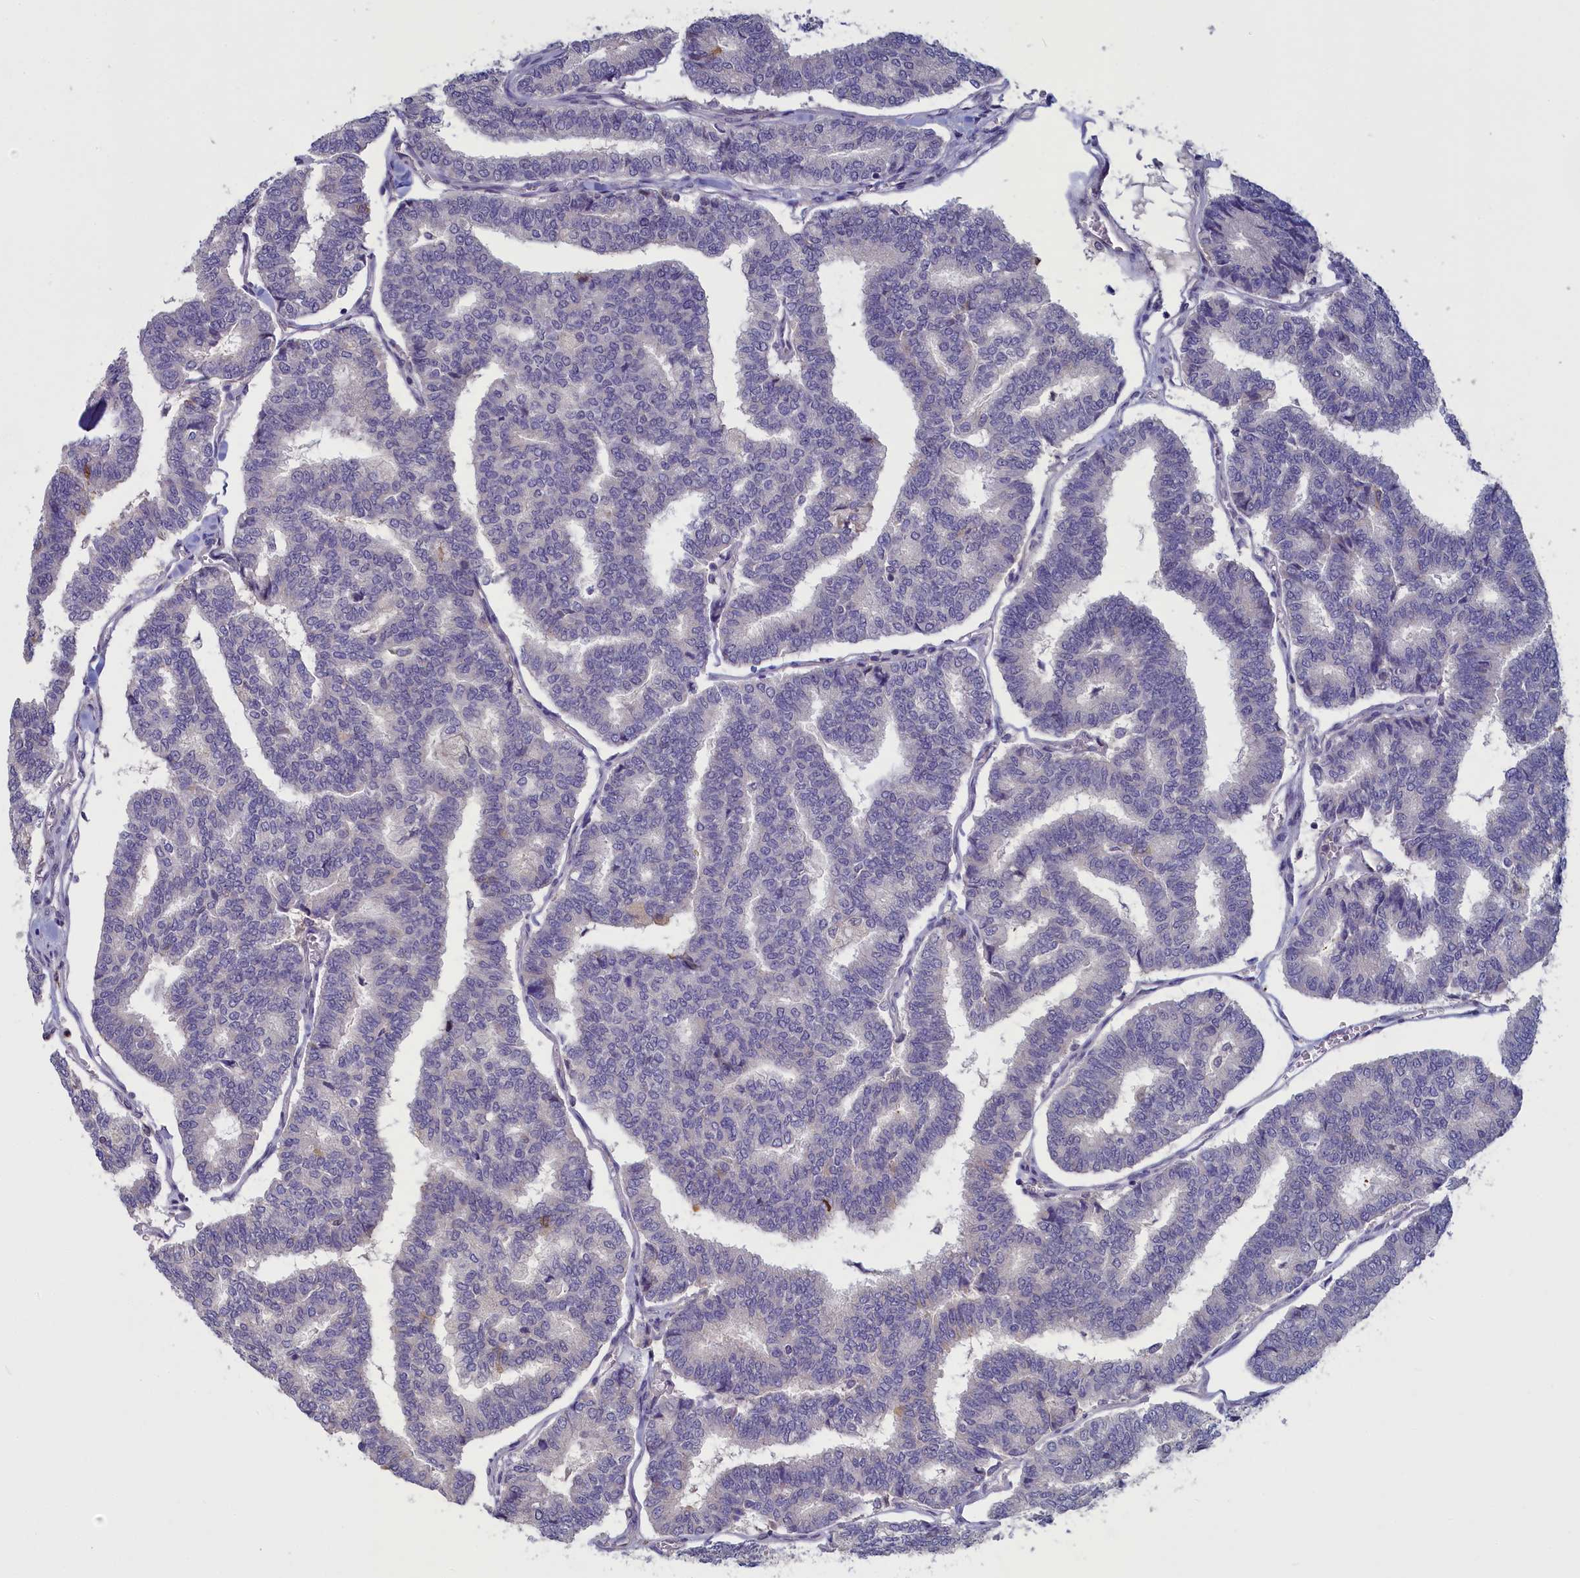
{"staining": {"intensity": "negative", "quantity": "none", "location": "none"}, "tissue": "thyroid cancer", "cell_type": "Tumor cells", "image_type": "cancer", "snomed": [{"axis": "morphology", "description": "Papillary adenocarcinoma, NOS"}, {"axis": "topography", "description": "Thyroid gland"}], "caption": "There is no significant positivity in tumor cells of thyroid papillary adenocarcinoma.", "gene": "UCHL3", "patient": {"sex": "female", "age": 35}}